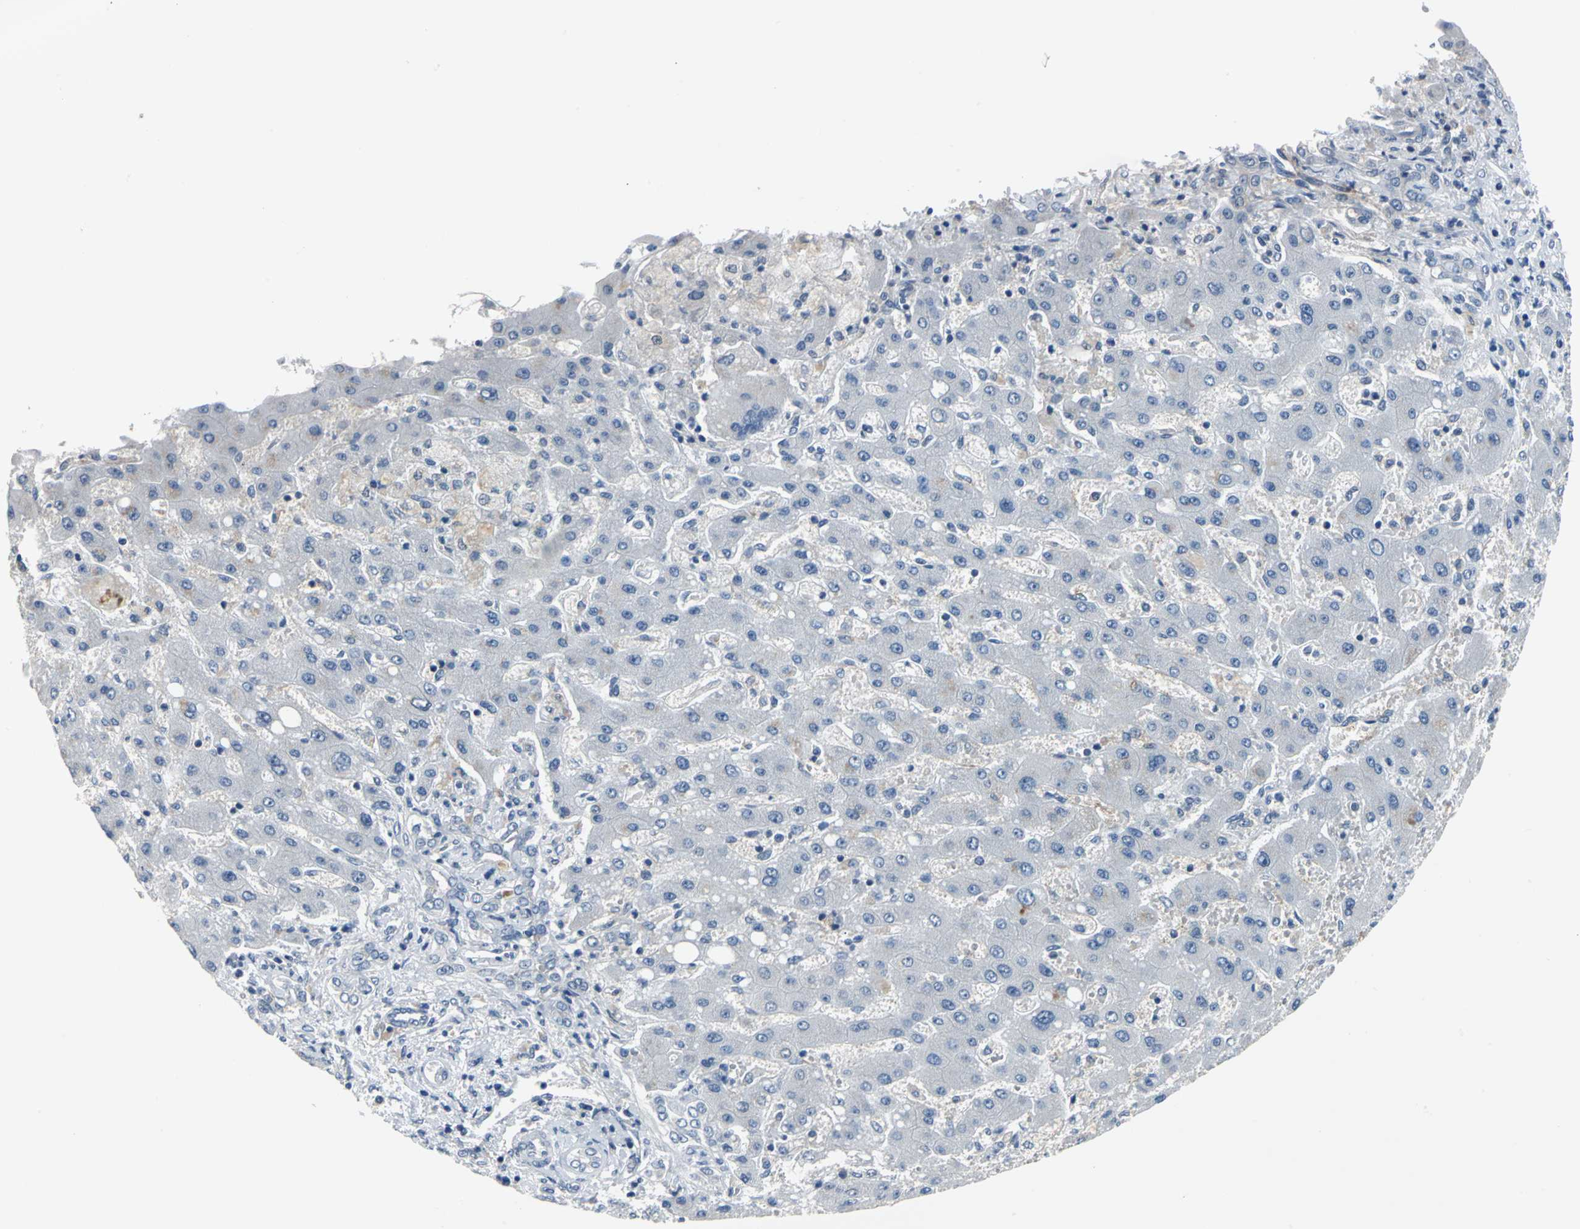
{"staining": {"intensity": "negative", "quantity": "none", "location": "none"}, "tissue": "liver cancer", "cell_type": "Tumor cells", "image_type": "cancer", "snomed": [{"axis": "morphology", "description": "Cholangiocarcinoma"}, {"axis": "topography", "description": "Liver"}], "caption": "Tumor cells show no significant protein staining in liver cholangiocarcinoma.", "gene": "ZNF415", "patient": {"sex": "male", "age": 50}}